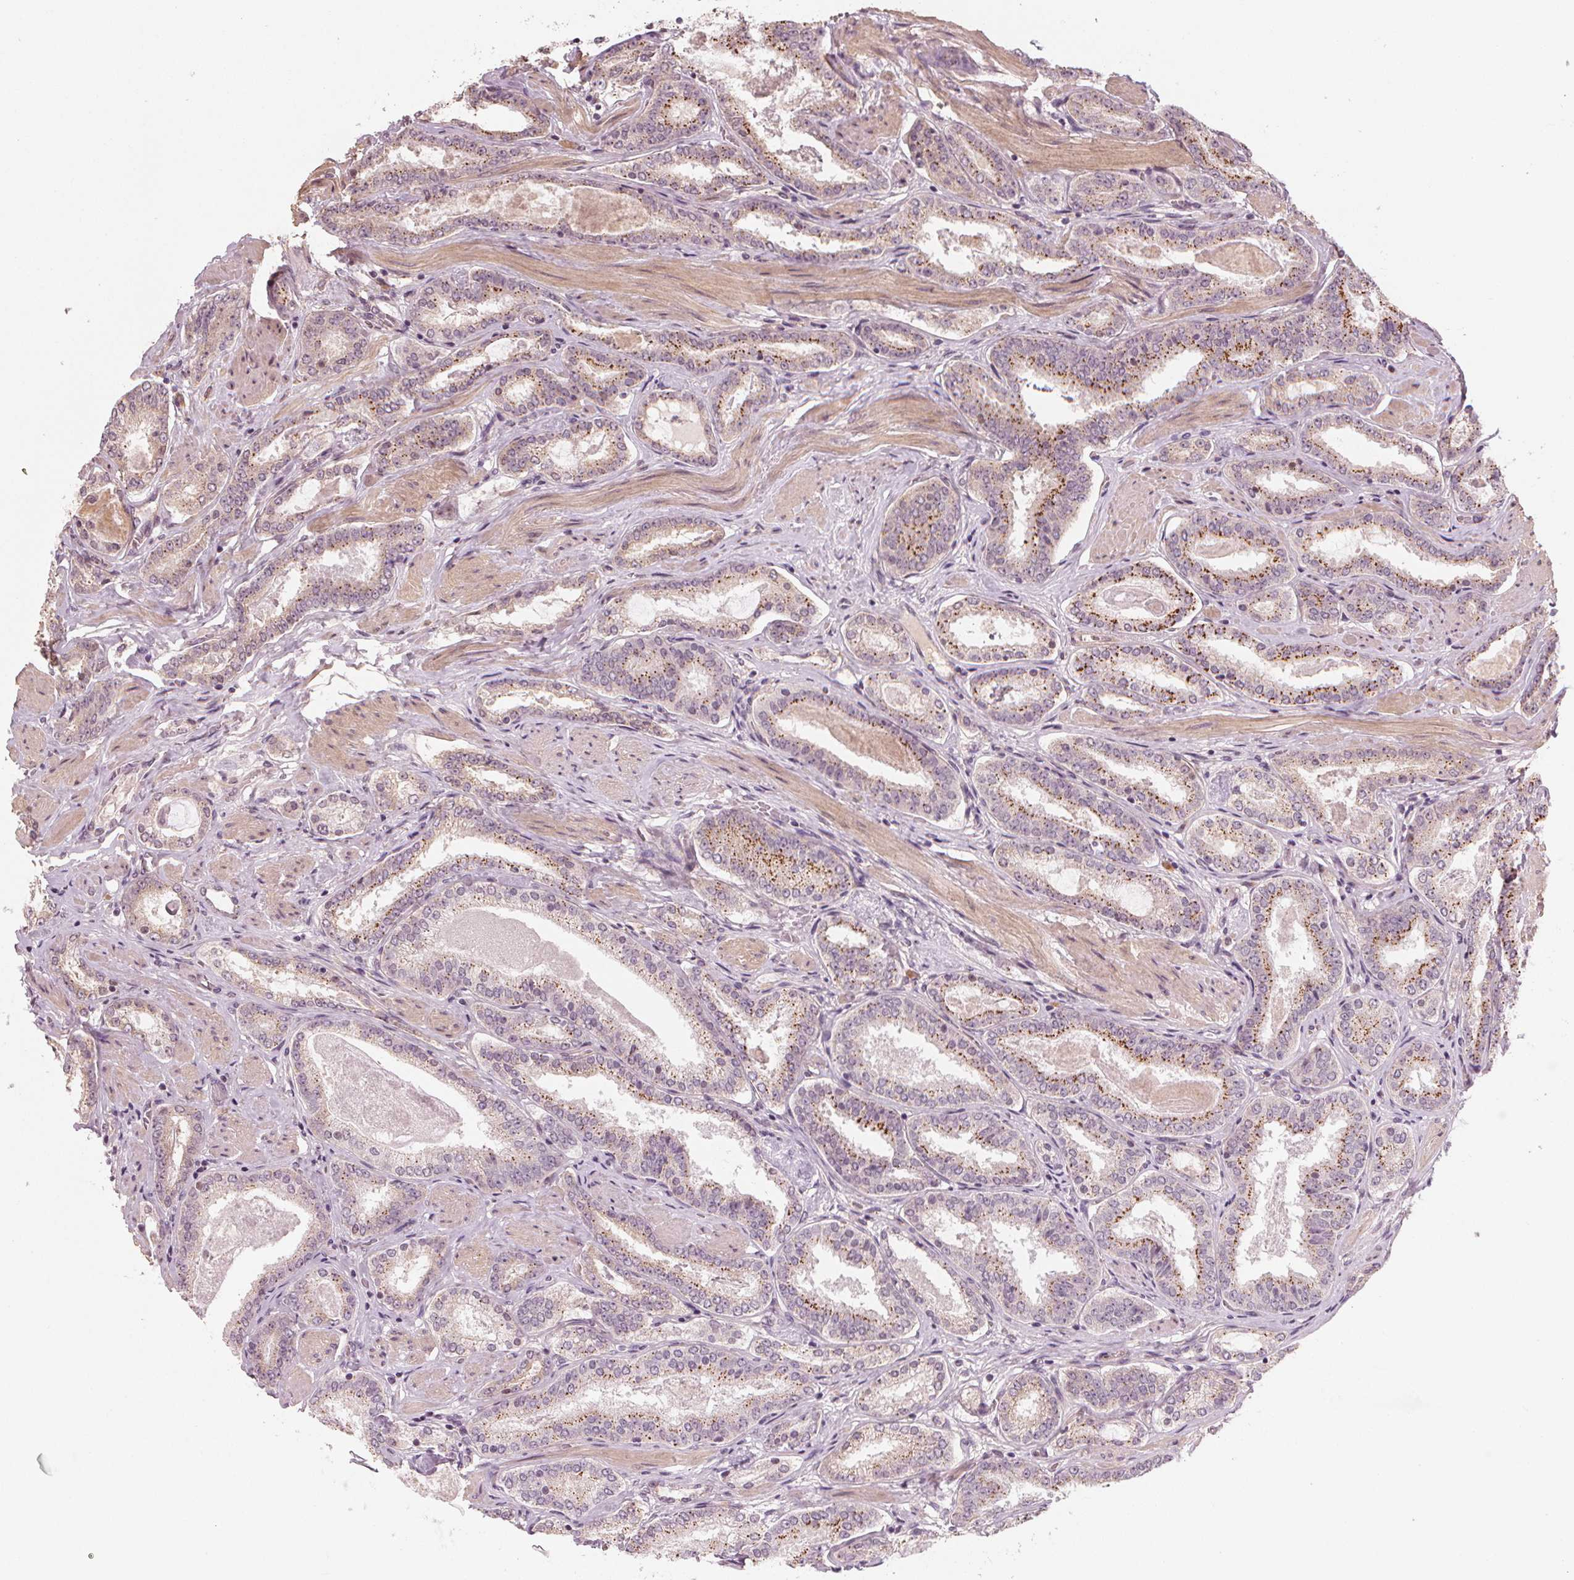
{"staining": {"intensity": "strong", "quantity": "25%-75%", "location": "cytoplasmic/membranous"}, "tissue": "prostate cancer", "cell_type": "Tumor cells", "image_type": "cancer", "snomed": [{"axis": "morphology", "description": "Adenocarcinoma, High grade"}, {"axis": "topography", "description": "Prostate"}], "caption": "Brown immunohistochemical staining in prostate cancer shows strong cytoplasmic/membranous staining in about 25%-75% of tumor cells. (Brightfield microscopy of DAB IHC at high magnification).", "gene": "CLBA1", "patient": {"sex": "male", "age": 63}}